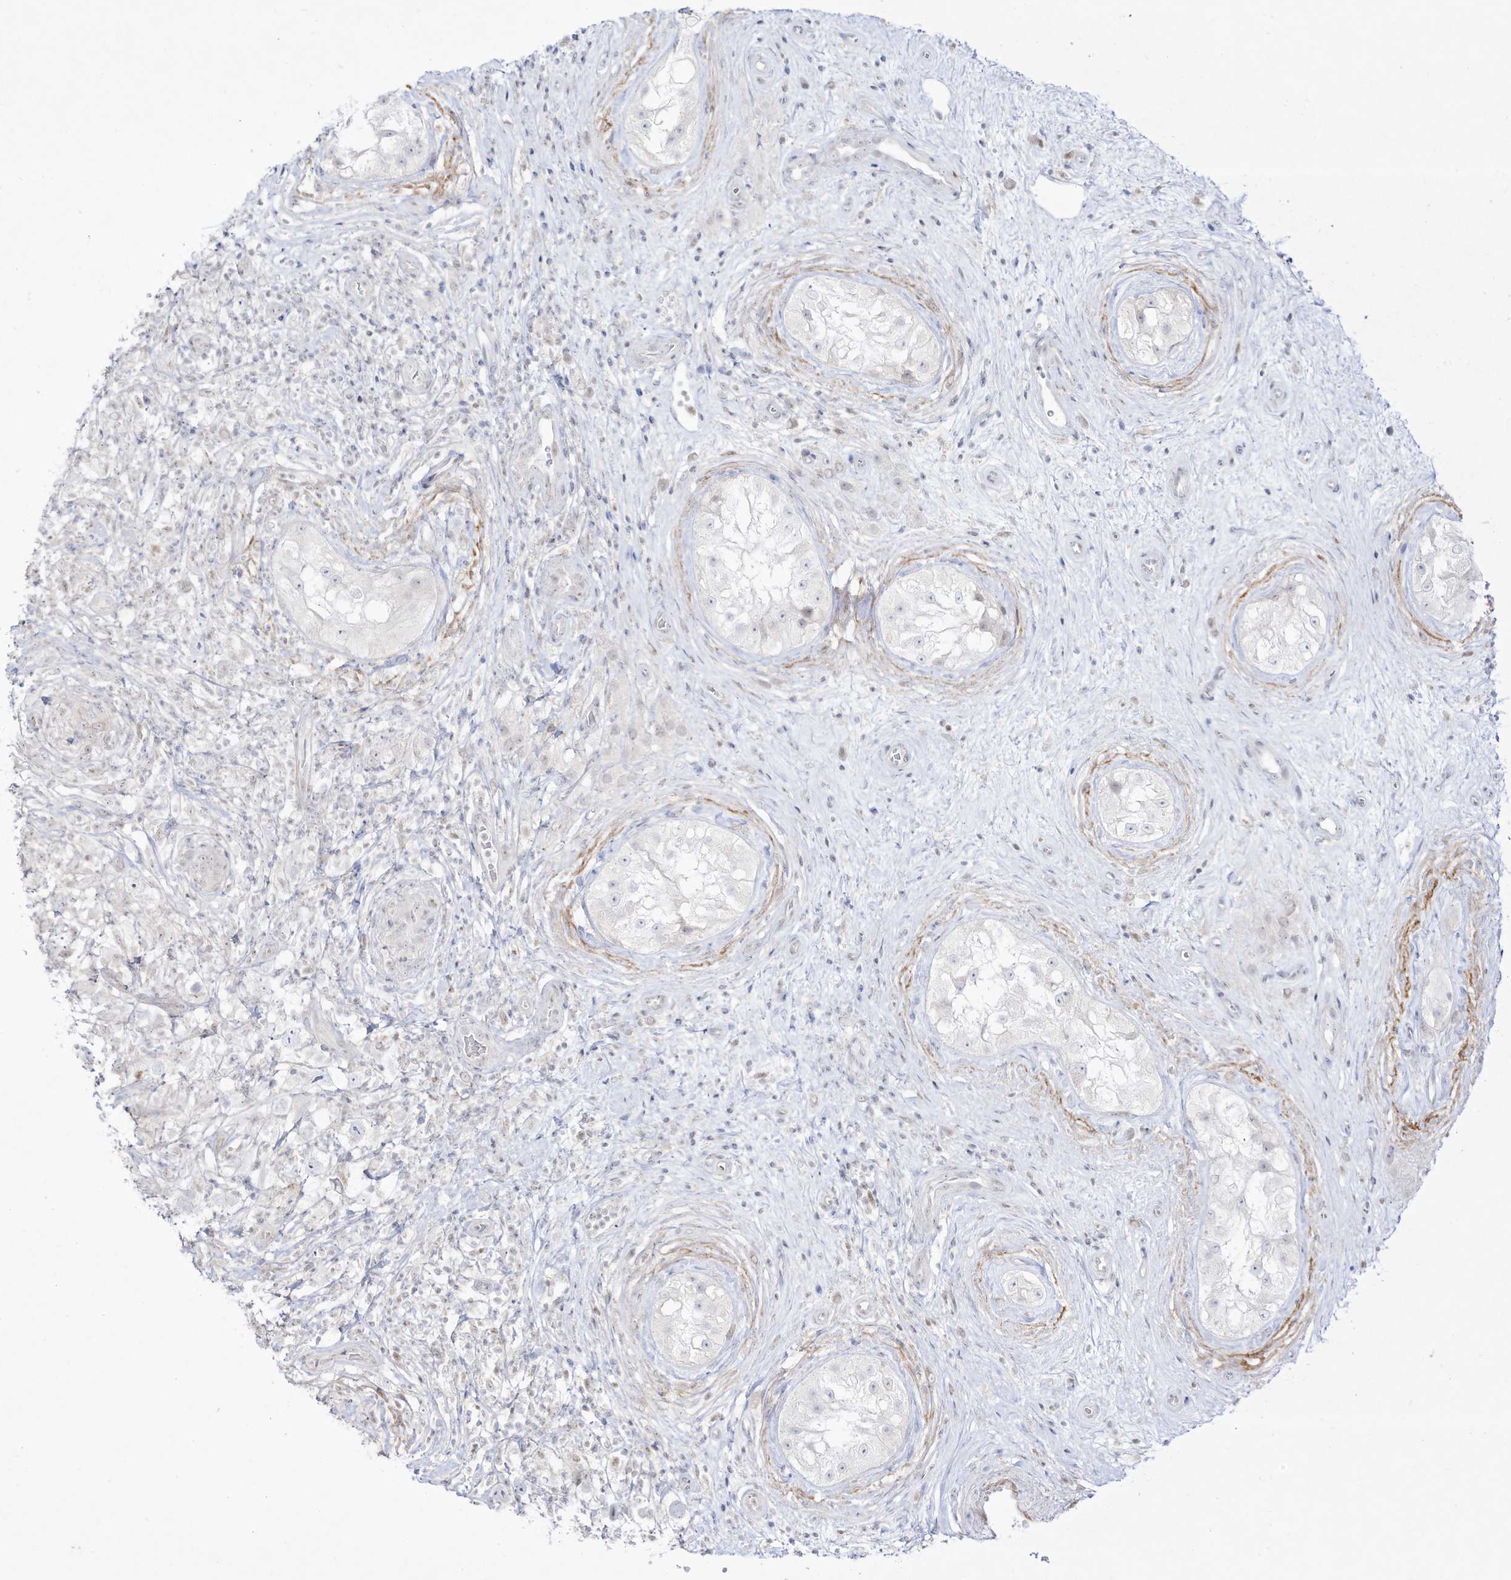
{"staining": {"intensity": "negative", "quantity": "none", "location": "none"}, "tissue": "testis cancer", "cell_type": "Tumor cells", "image_type": "cancer", "snomed": [{"axis": "morphology", "description": "Seminoma, NOS"}, {"axis": "topography", "description": "Testis"}], "caption": "The micrograph demonstrates no staining of tumor cells in testis seminoma.", "gene": "DMKN", "patient": {"sex": "male", "age": 49}}